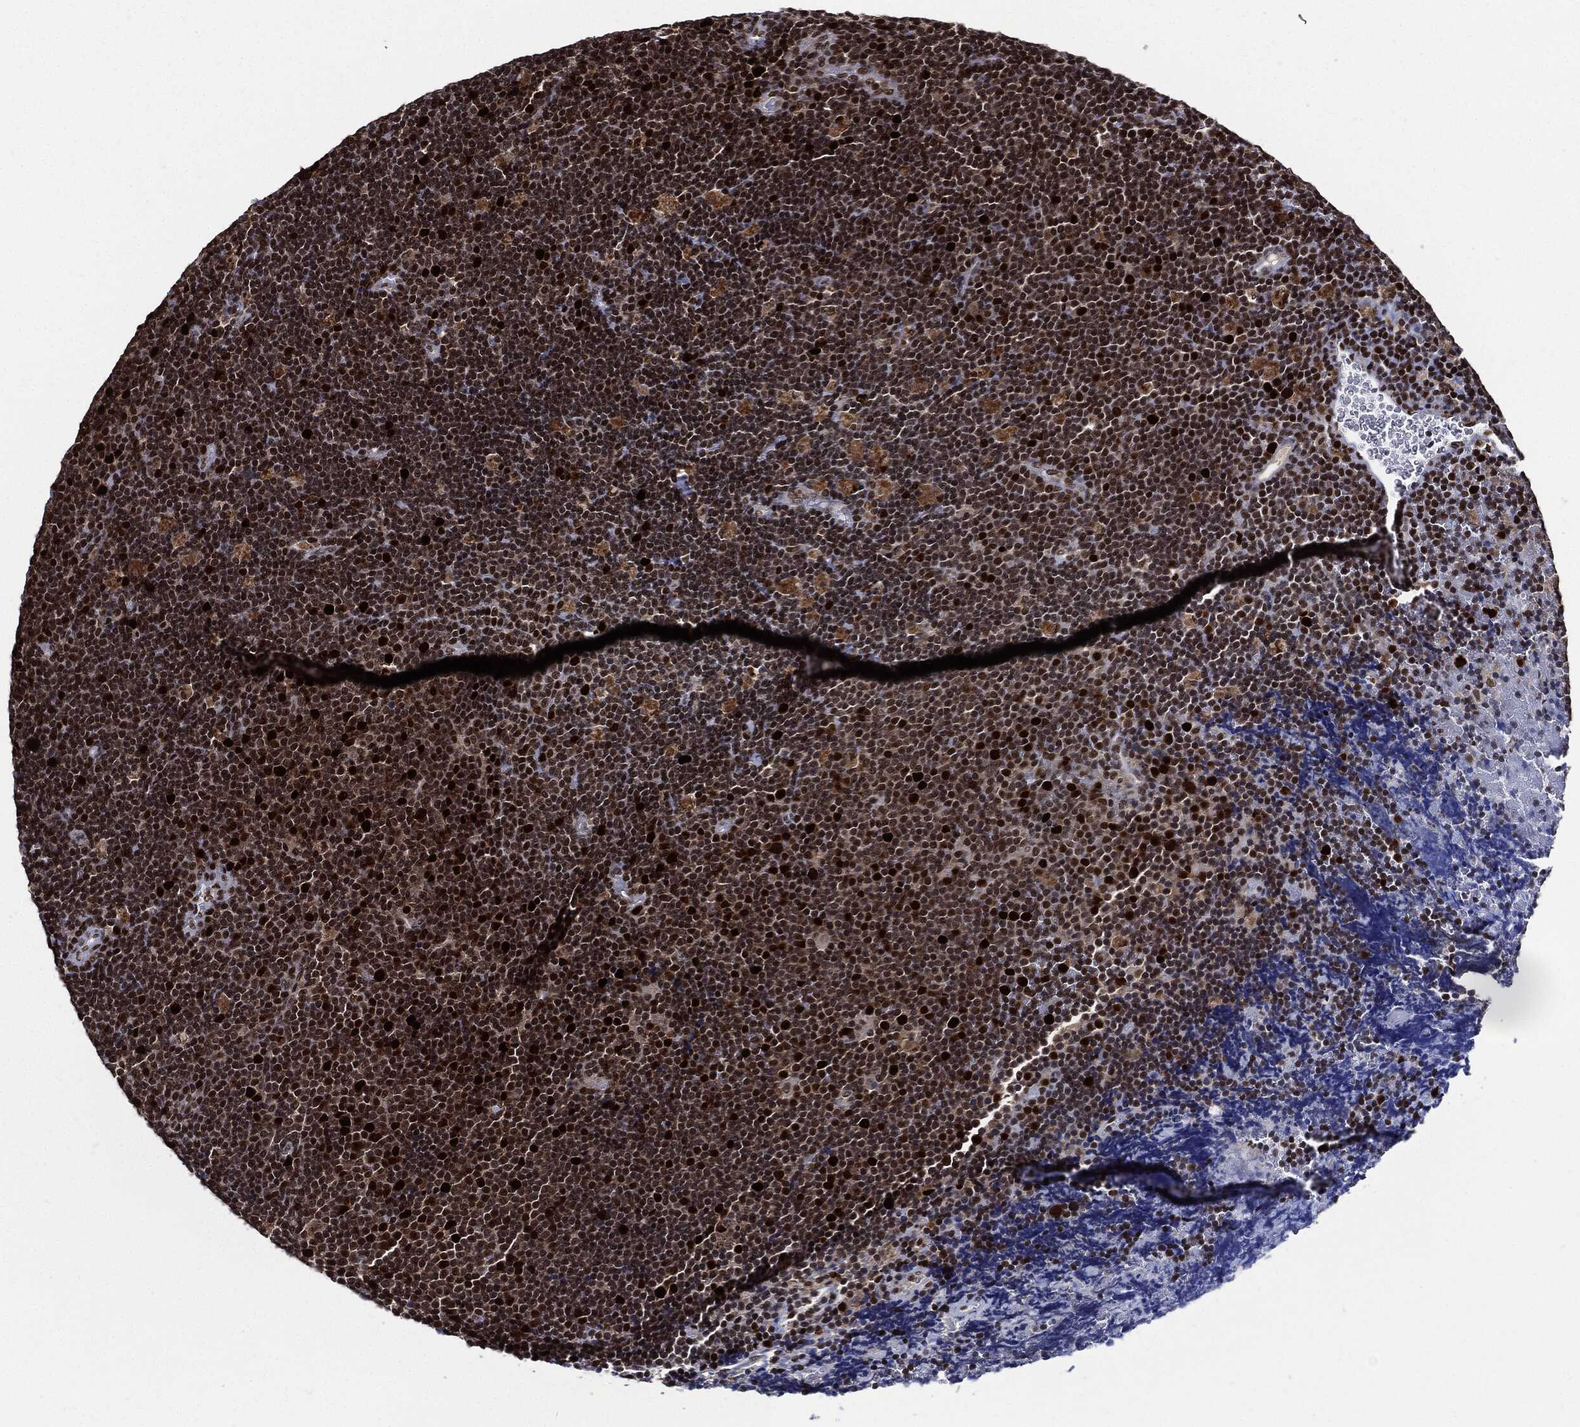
{"staining": {"intensity": "strong", "quantity": ">75%", "location": "nuclear"}, "tissue": "lymphoma", "cell_type": "Tumor cells", "image_type": "cancer", "snomed": [{"axis": "morphology", "description": "Malignant lymphoma, non-Hodgkin's type, Low grade"}, {"axis": "topography", "description": "Brain"}], "caption": "Strong nuclear expression is seen in about >75% of tumor cells in lymphoma.", "gene": "PCNA", "patient": {"sex": "female", "age": 66}}